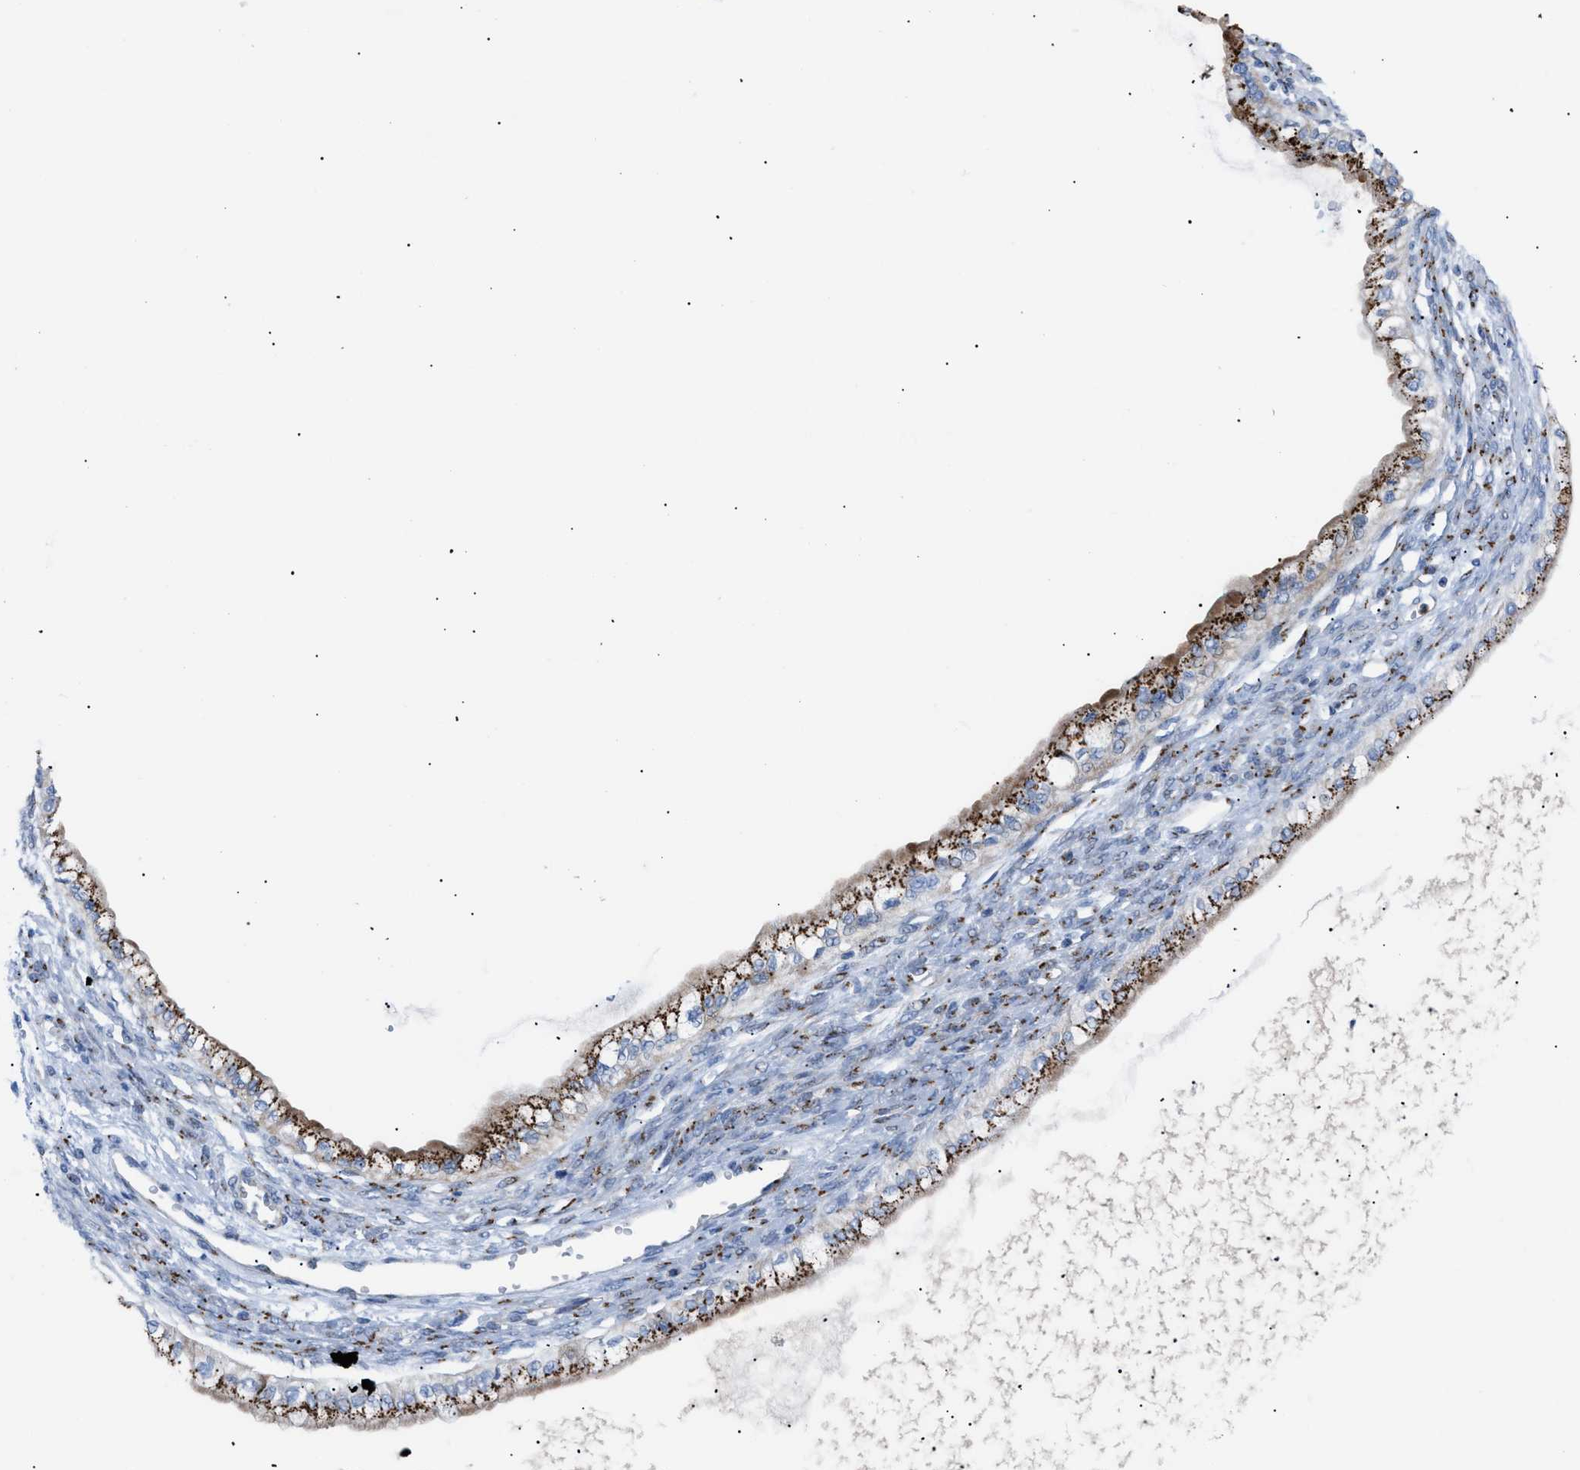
{"staining": {"intensity": "strong", "quantity": ">75%", "location": "cytoplasmic/membranous"}, "tissue": "ovarian cancer", "cell_type": "Tumor cells", "image_type": "cancer", "snomed": [{"axis": "morphology", "description": "Cystadenocarcinoma, mucinous, NOS"}, {"axis": "topography", "description": "Ovary"}], "caption": "Ovarian cancer tissue displays strong cytoplasmic/membranous expression in about >75% of tumor cells (IHC, brightfield microscopy, high magnification).", "gene": "TMEM17", "patient": {"sex": "female", "age": 57}}